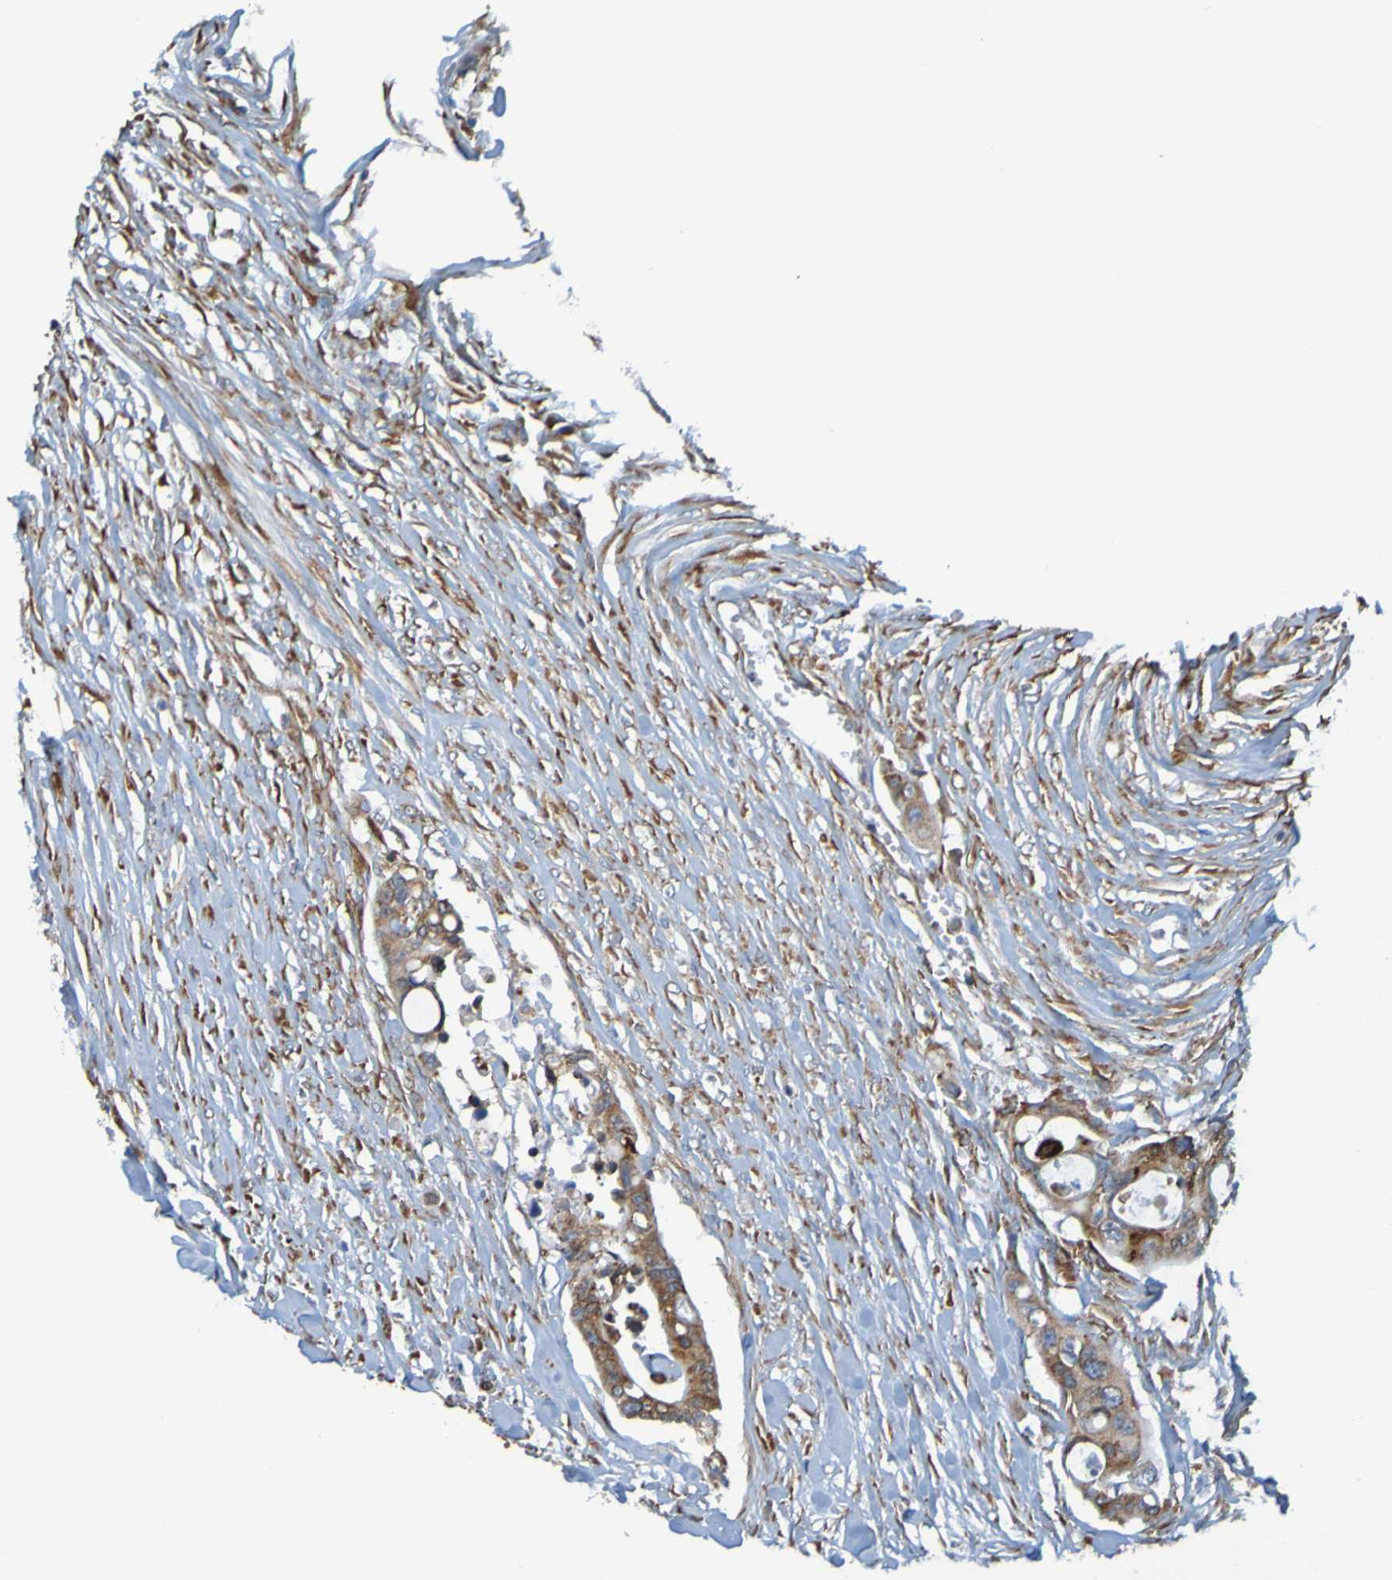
{"staining": {"intensity": "weak", "quantity": ">75%", "location": "cytoplasmic/membranous"}, "tissue": "colorectal cancer", "cell_type": "Tumor cells", "image_type": "cancer", "snomed": [{"axis": "morphology", "description": "Adenocarcinoma, NOS"}, {"axis": "topography", "description": "Colon"}], "caption": "DAB immunohistochemical staining of human colorectal cancer (adenocarcinoma) demonstrates weak cytoplasmic/membranous protein staining in approximately >75% of tumor cells. The staining was performed using DAB (3,3'-diaminobenzidine) to visualize the protein expression in brown, while the nuclei were stained in blue with hematoxylin (Magnification: 20x).", "gene": "SSR1", "patient": {"sex": "male", "age": 55}}